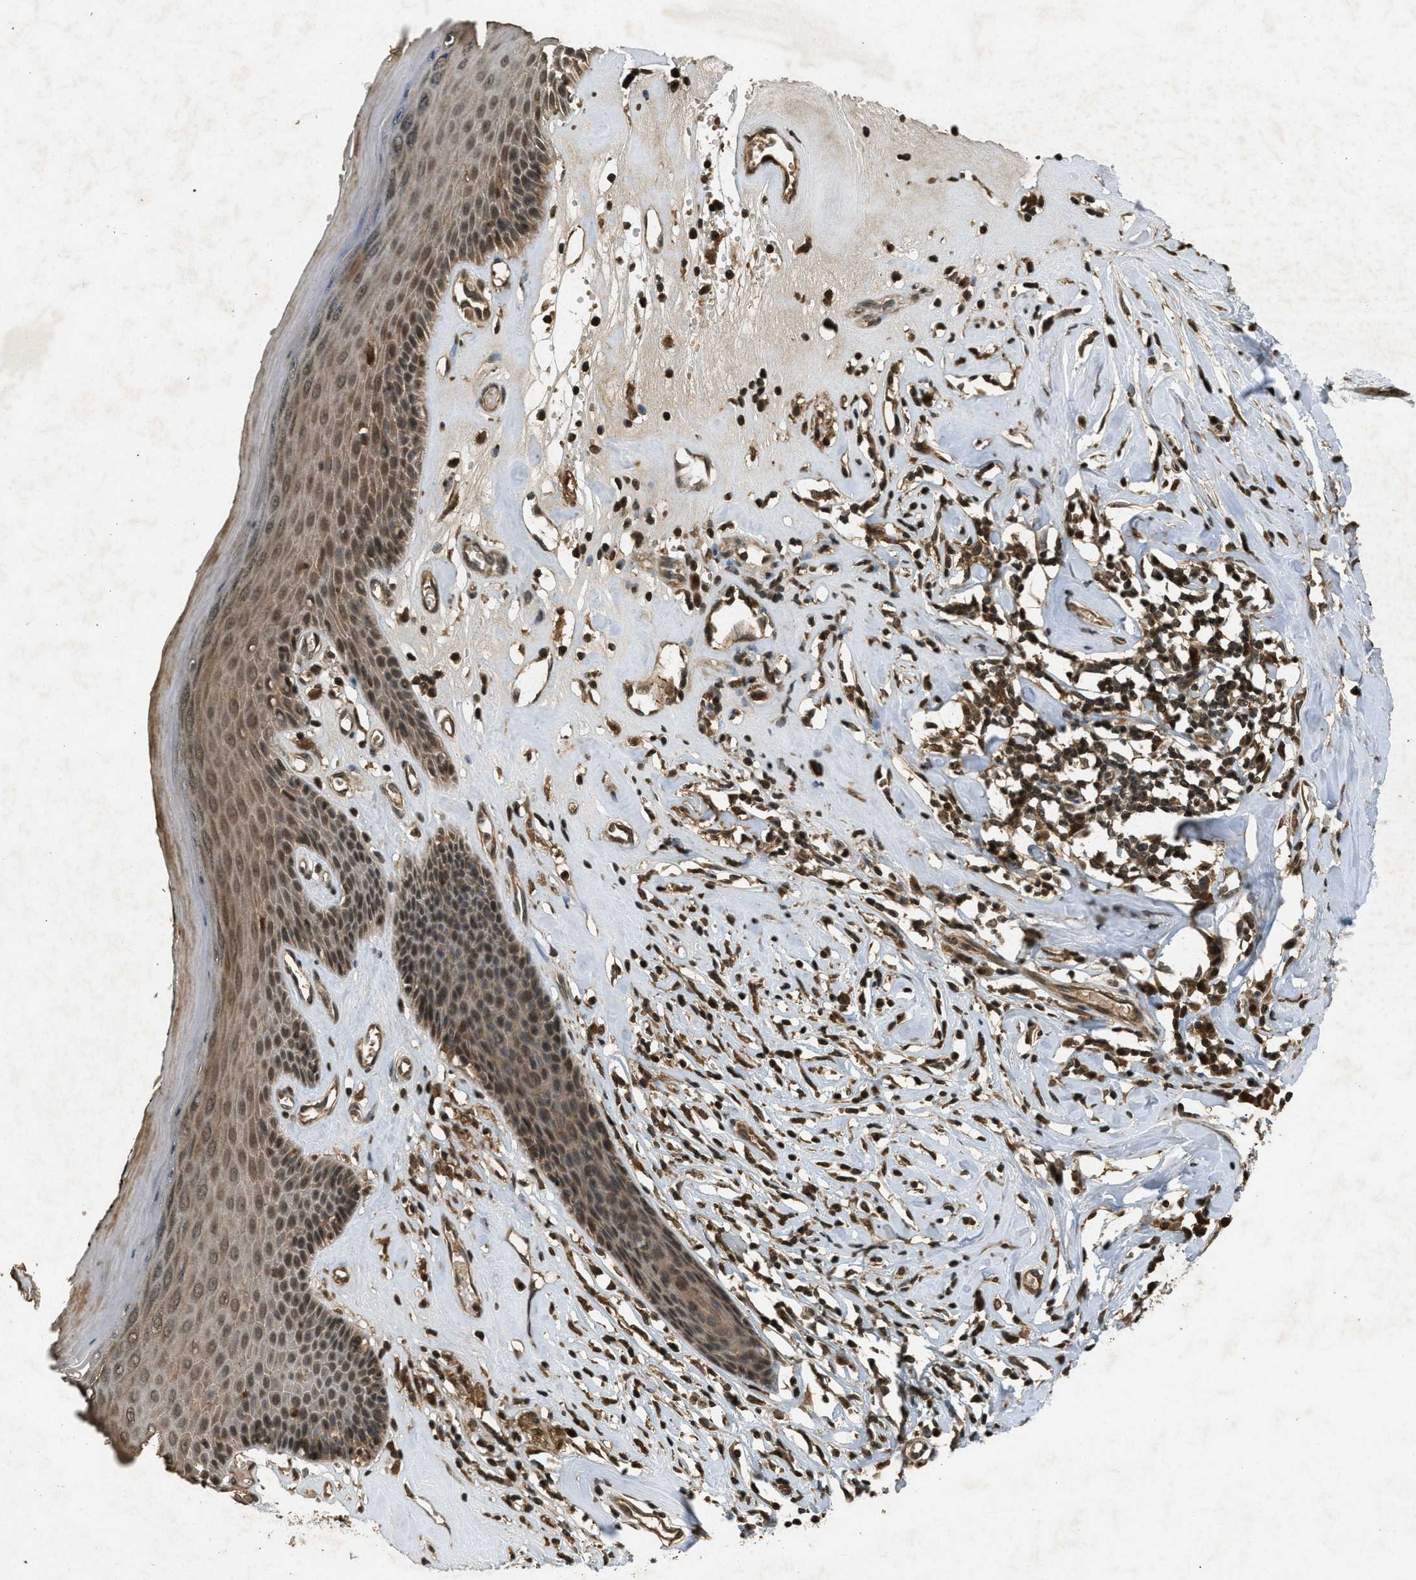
{"staining": {"intensity": "moderate", "quantity": ">75%", "location": "cytoplasmic/membranous,nuclear"}, "tissue": "skin", "cell_type": "Epidermal cells", "image_type": "normal", "snomed": [{"axis": "morphology", "description": "Normal tissue, NOS"}, {"axis": "morphology", "description": "Inflammation, NOS"}, {"axis": "topography", "description": "Vulva"}], "caption": "A medium amount of moderate cytoplasmic/membranous,nuclear staining is identified in approximately >75% of epidermal cells in unremarkable skin.", "gene": "ATG7", "patient": {"sex": "female", "age": 84}}